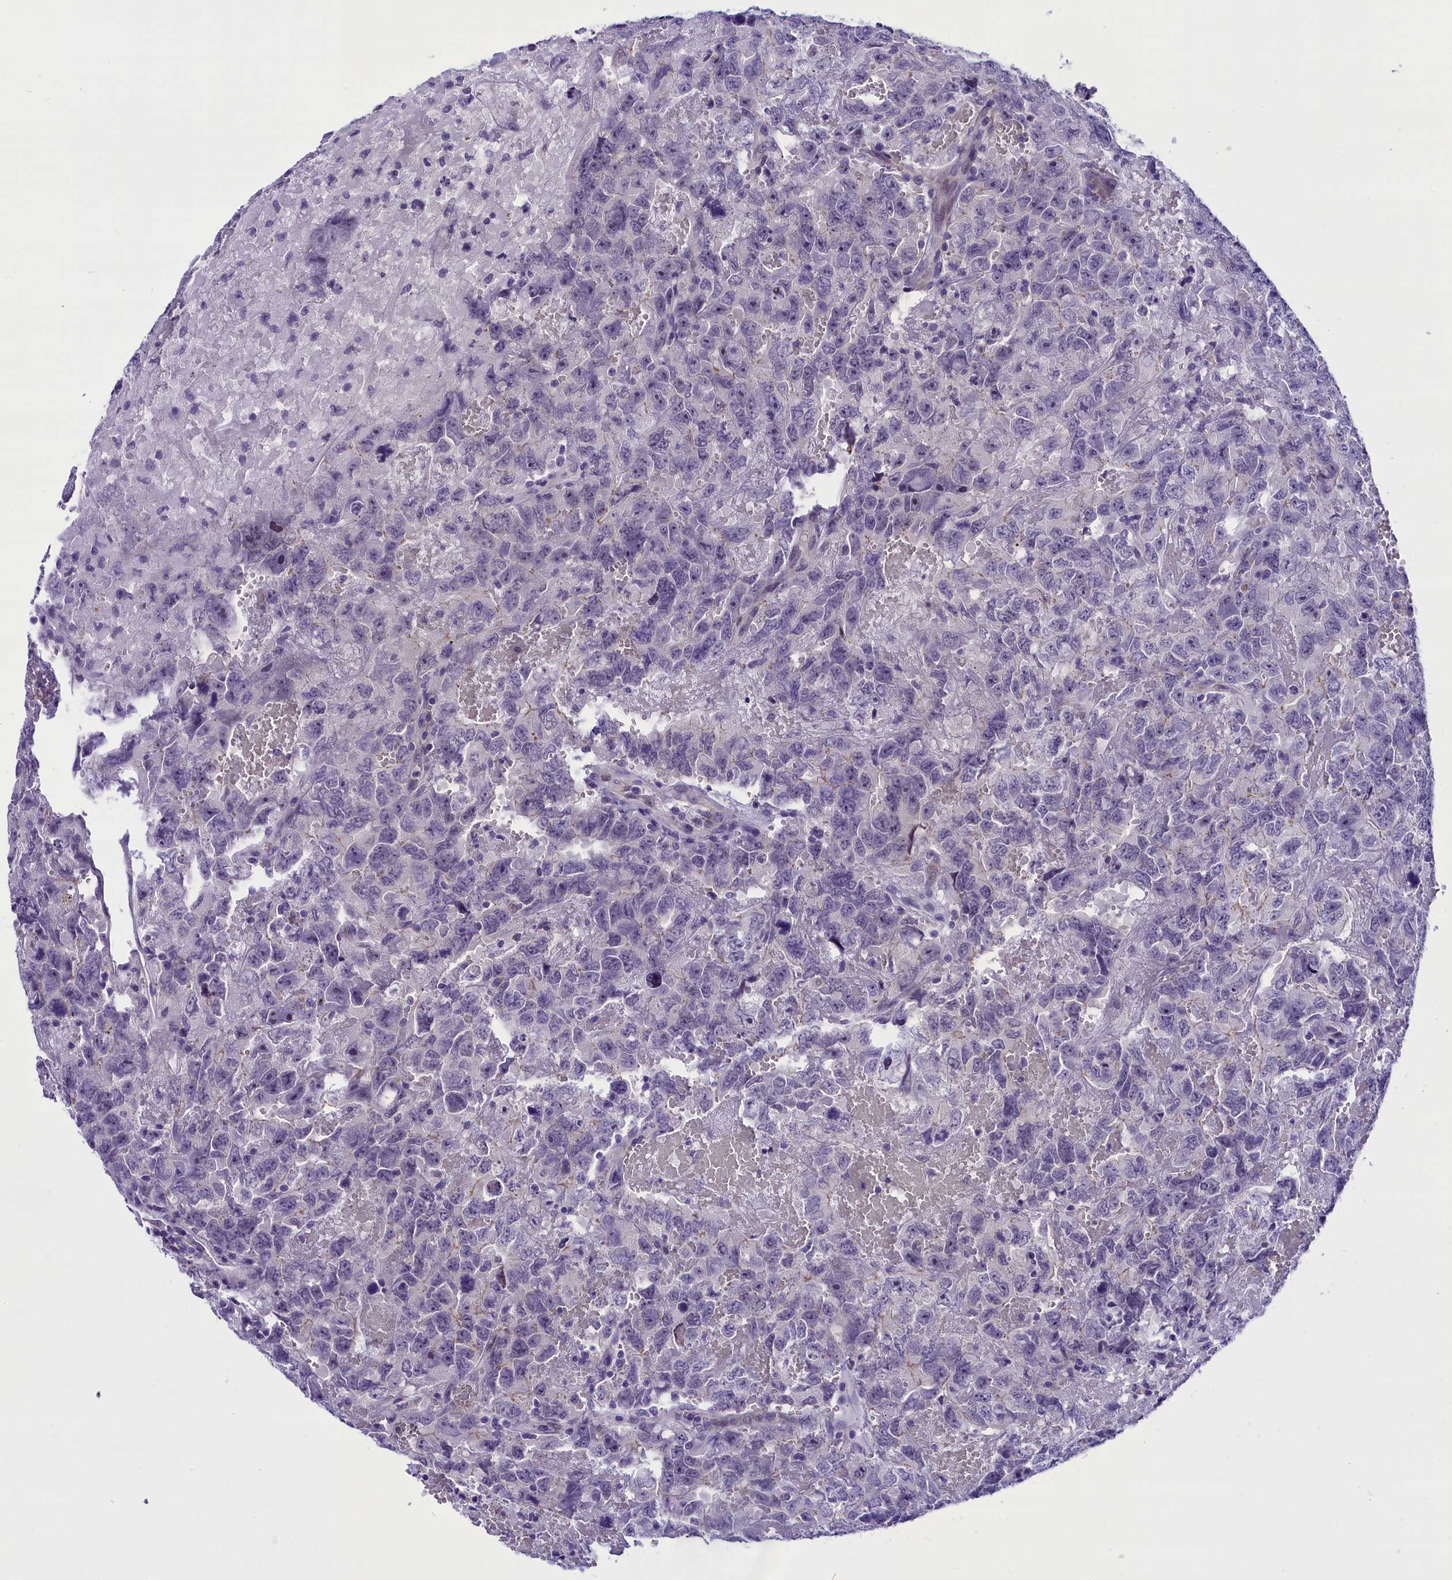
{"staining": {"intensity": "negative", "quantity": "none", "location": "none"}, "tissue": "testis cancer", "cell_type": "Tumor cells", "image_type": "cancer", "snomed": [{"axis": "morphology", "description": "Carcinoma, Embryonal, NOS"}, {"axis": "topography", "description": "Testis"}], "caption": "This is an immunohistochemistry micrograph of human testis cancer (embryonal carcinoma). There is no positivity in tumor cells.", "gene": "PRR15", "patient": {"sex": "male", "age": 45}}